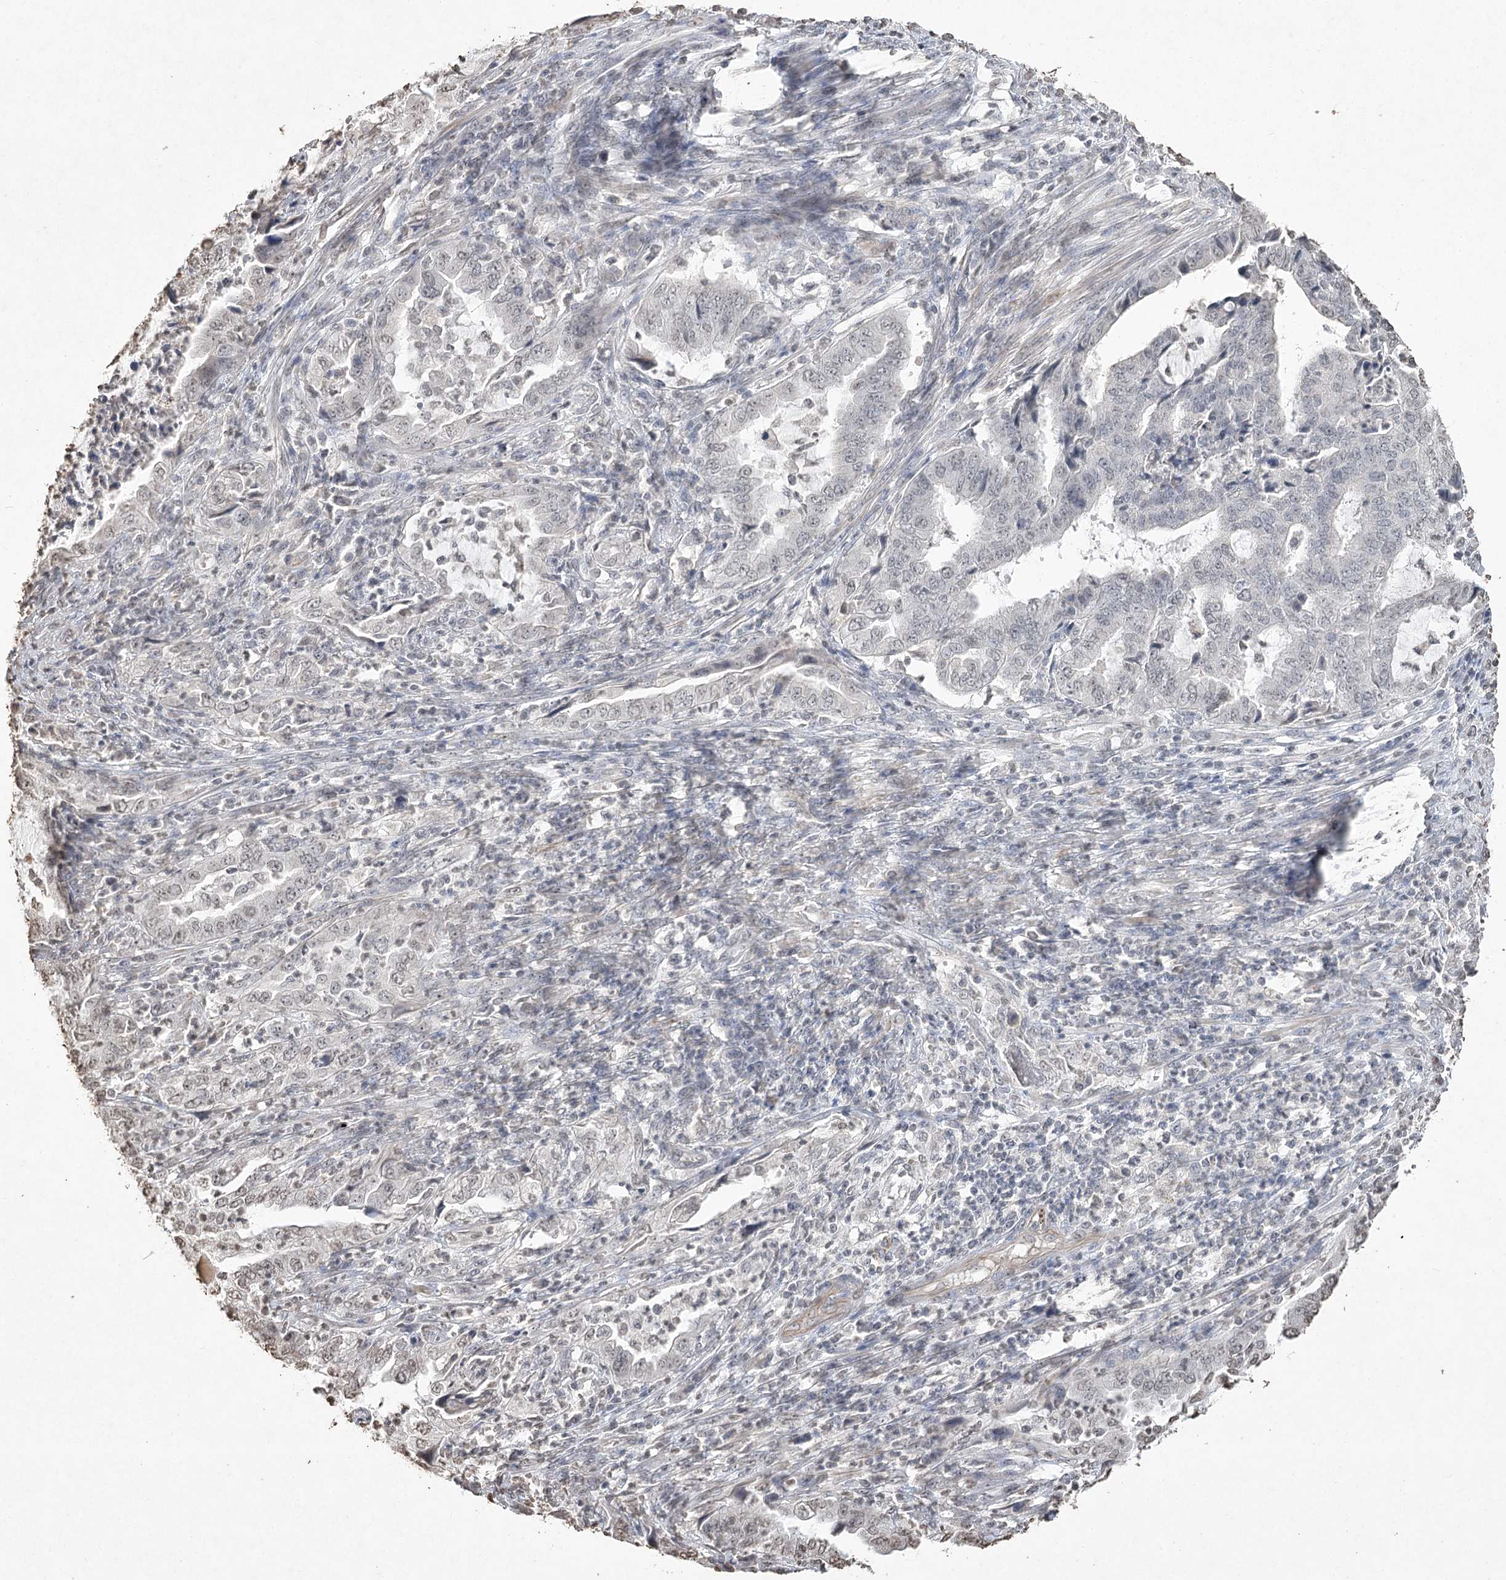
{"staining": {"intensity": "negative", "quantity": "none", "location": "none"}, "tissue": "endometrial cancer", "cell_type": "Tumor cells", "image_type": "cancer", "snomed": [{"axis": "morphology", "description": "Adenocarcinoma, NOS"}, {"axis": "topography", "description": "Endometrium"}], "caption": "Human endometrial cancer (adenocarcinoma) stained for a protein using immunohistochemistry reveals no staining in tumor cells.", "gene": "DMXL1", "patient": {"sex": "female", "age": 51}}